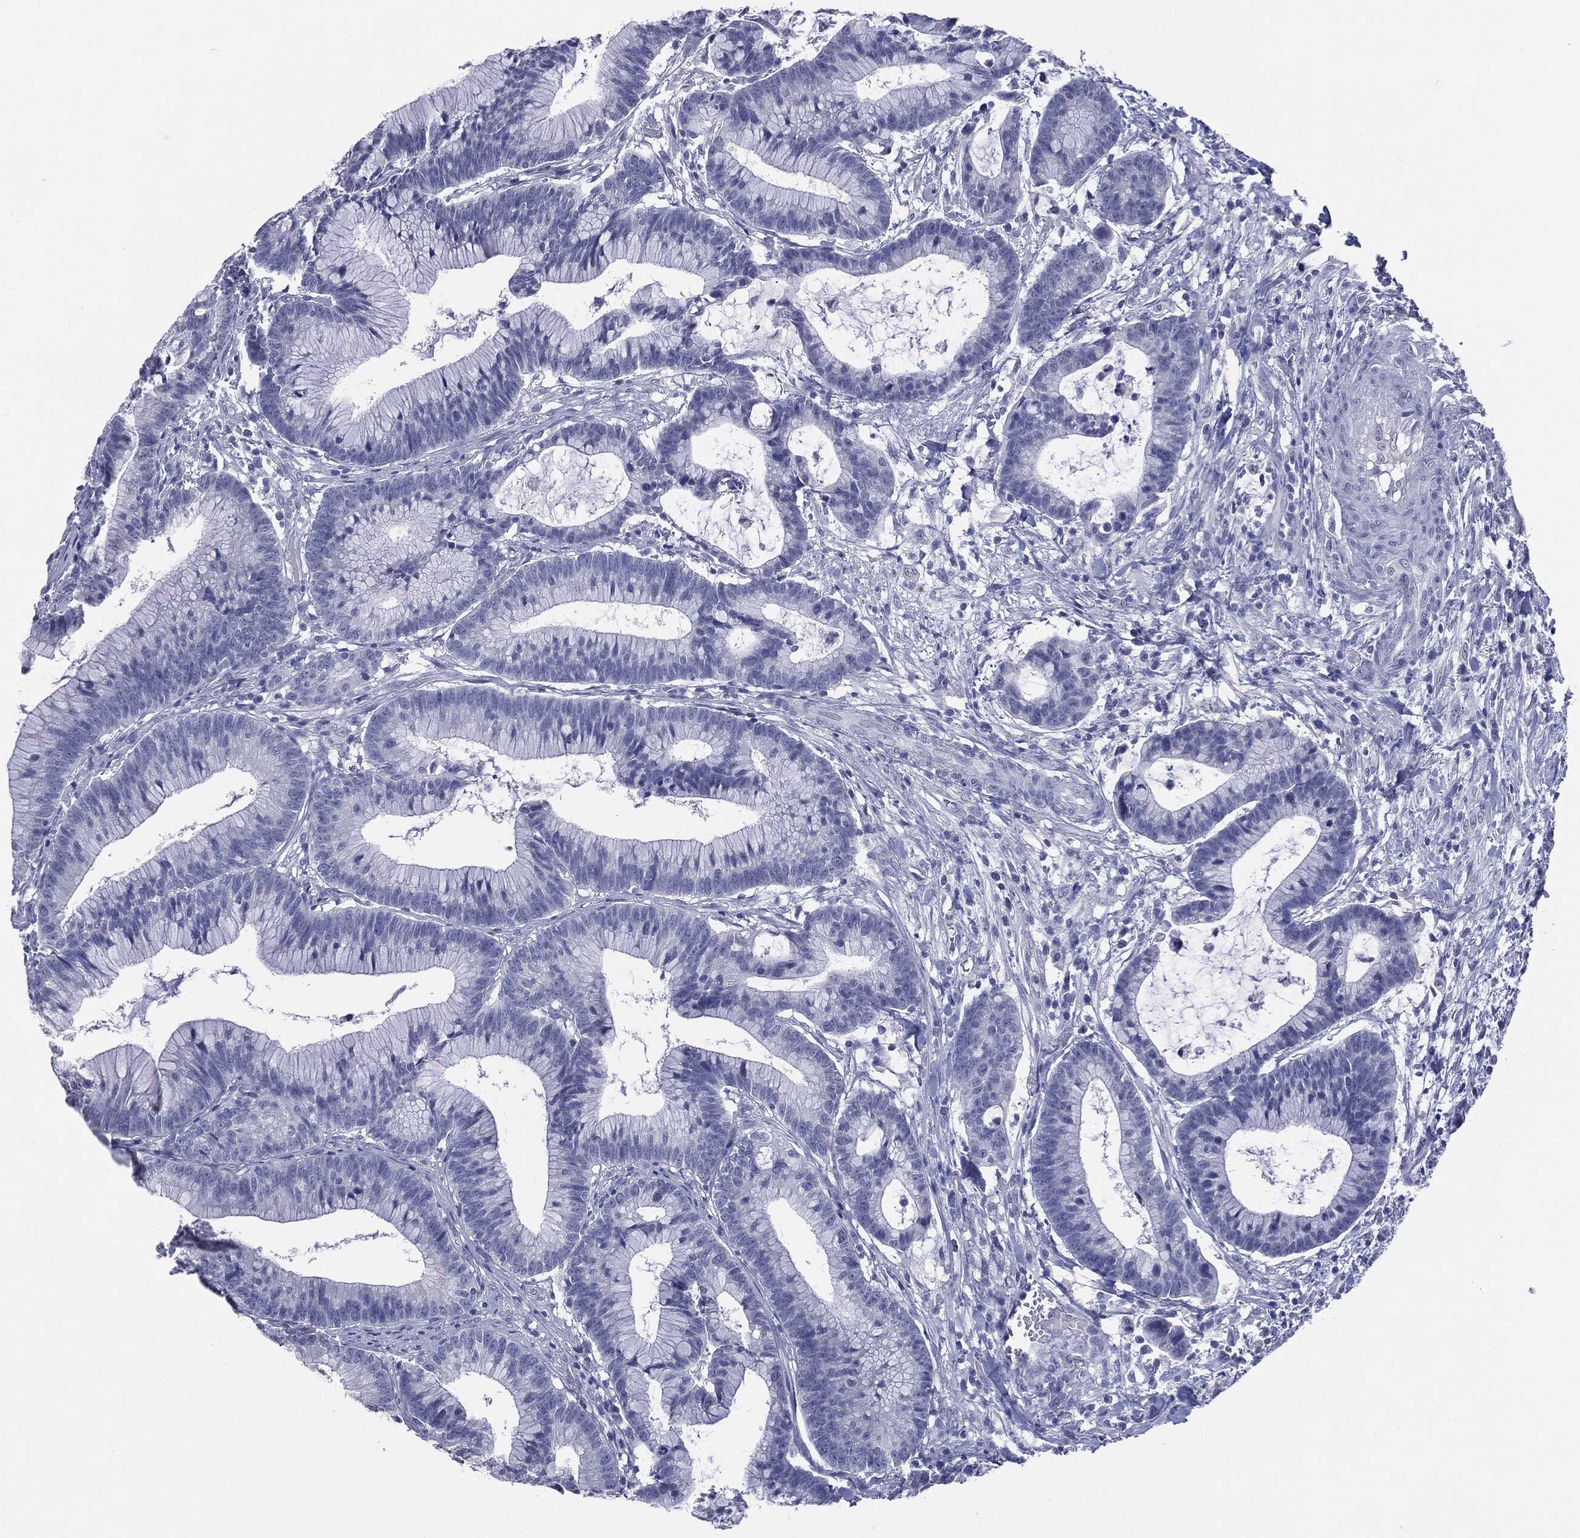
{"staining": {"intensity": "negative", "quantity": "none", "location": "none"}, "tissue": "colorectal cancer", "cell_type": "Tumor cells", "image_type": "cancer", "snomed": [{"axis": "morphology", "description": "Adenocarcinoma, NOS"}, {"axis": "topography", "description": "Colon"}], "caption": "Human adenocarcinoma (colorectal) stained for a protein using immunohistochemistry (IHC) demonstrates no positivity in tumor cells.", "gene": "TSHB", "patient": {"sex": "female", "age": 78}}